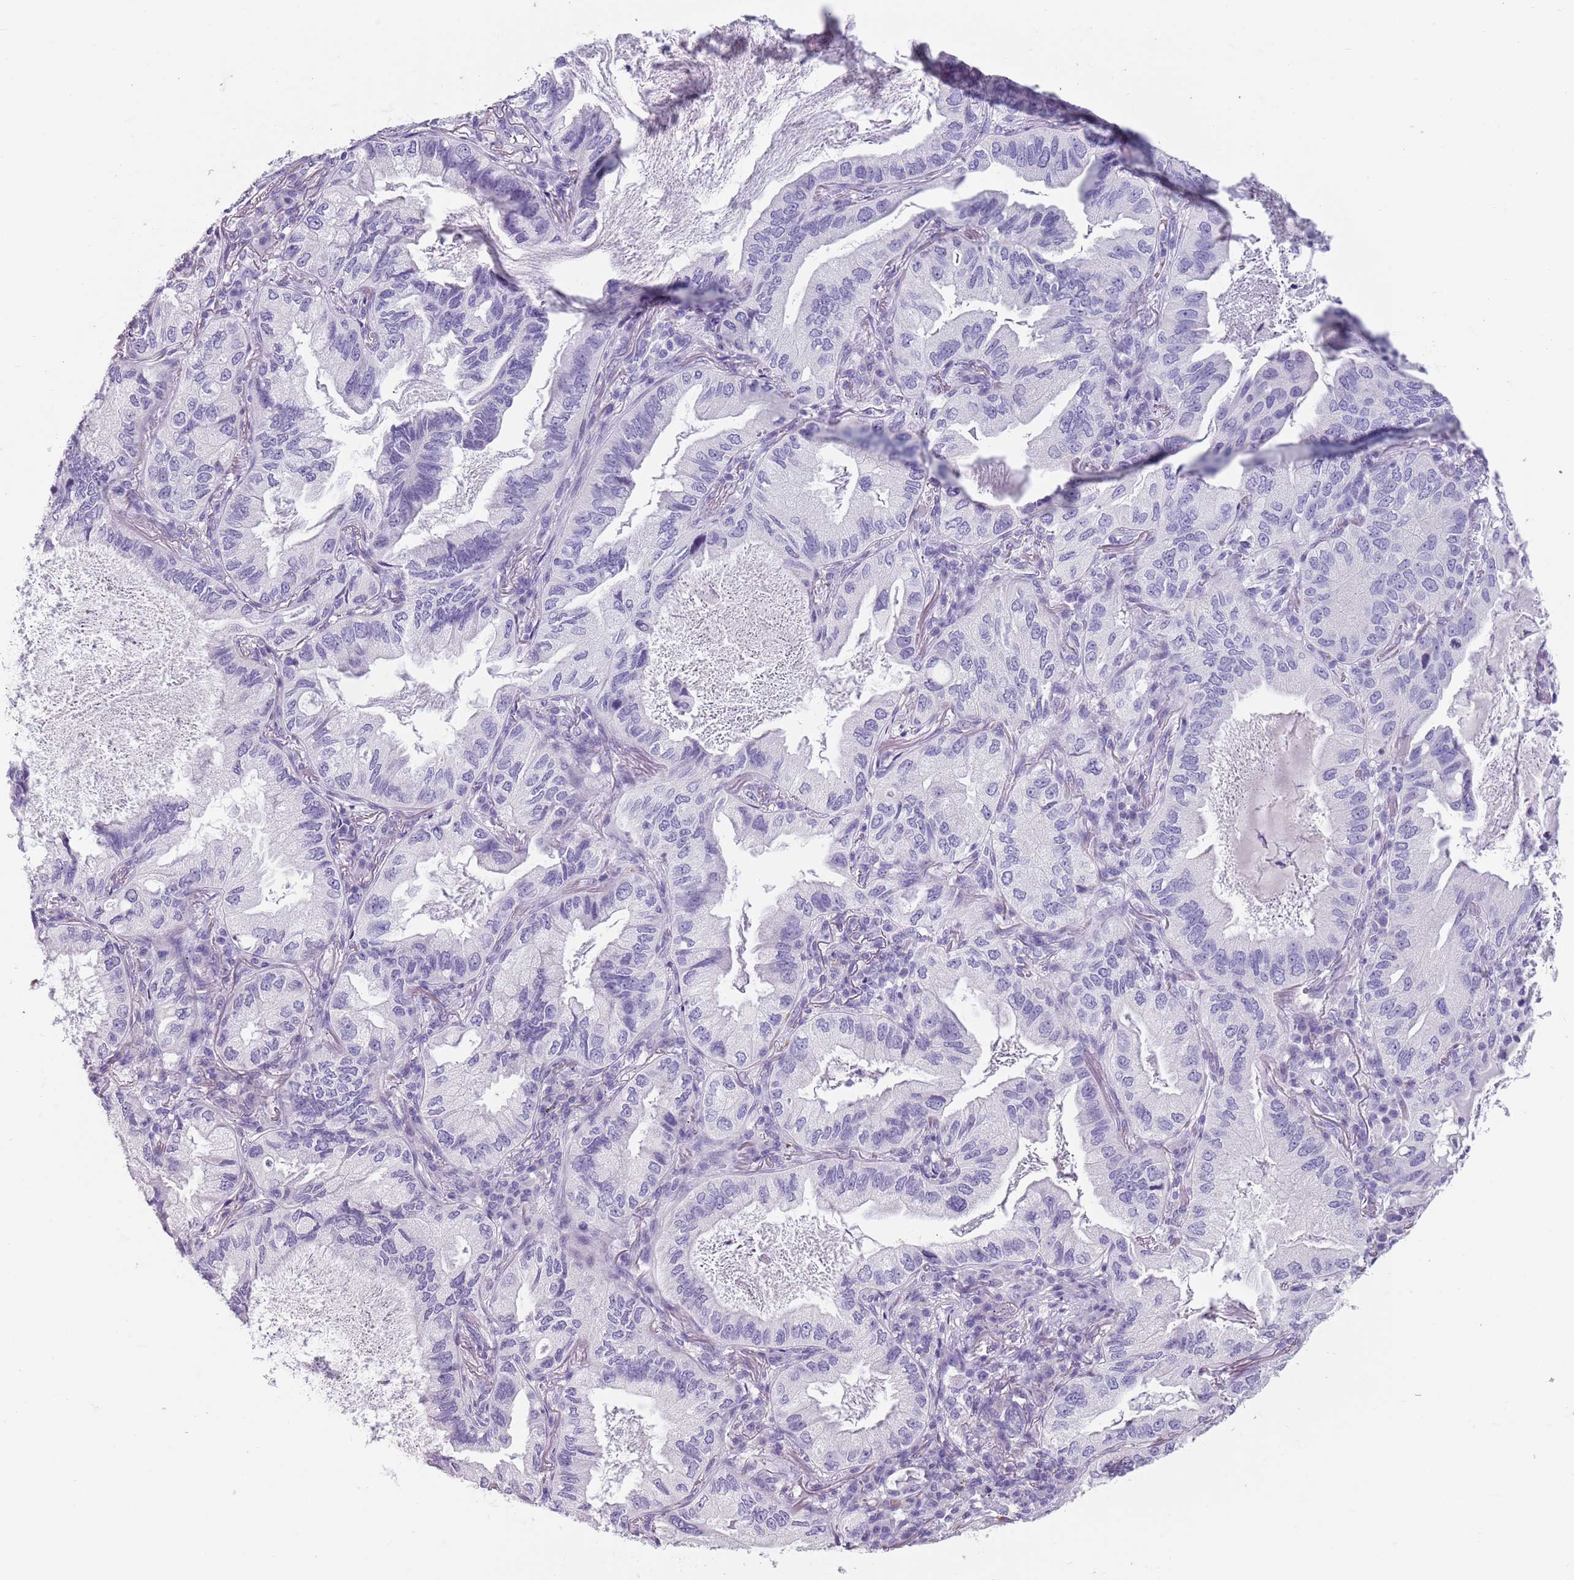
{"staining": {"intensity": "negative", "quantity": "none", "location": "none"}, "tissue": "lung cancer", "cell_type": "Tumor cells", "image_type": "cancer", "snomed": [{"axis": "morphology", "description": "Adenocarcinoma, NOS"}, {"axis": "topography", "description": "Lung"}], "caption": "Immunohistochemical staining of lung cancer demonstrates no significant staining in tumor cells.", "gene": "SPESP1", "patient": {"sex": "female", "age": 69}}